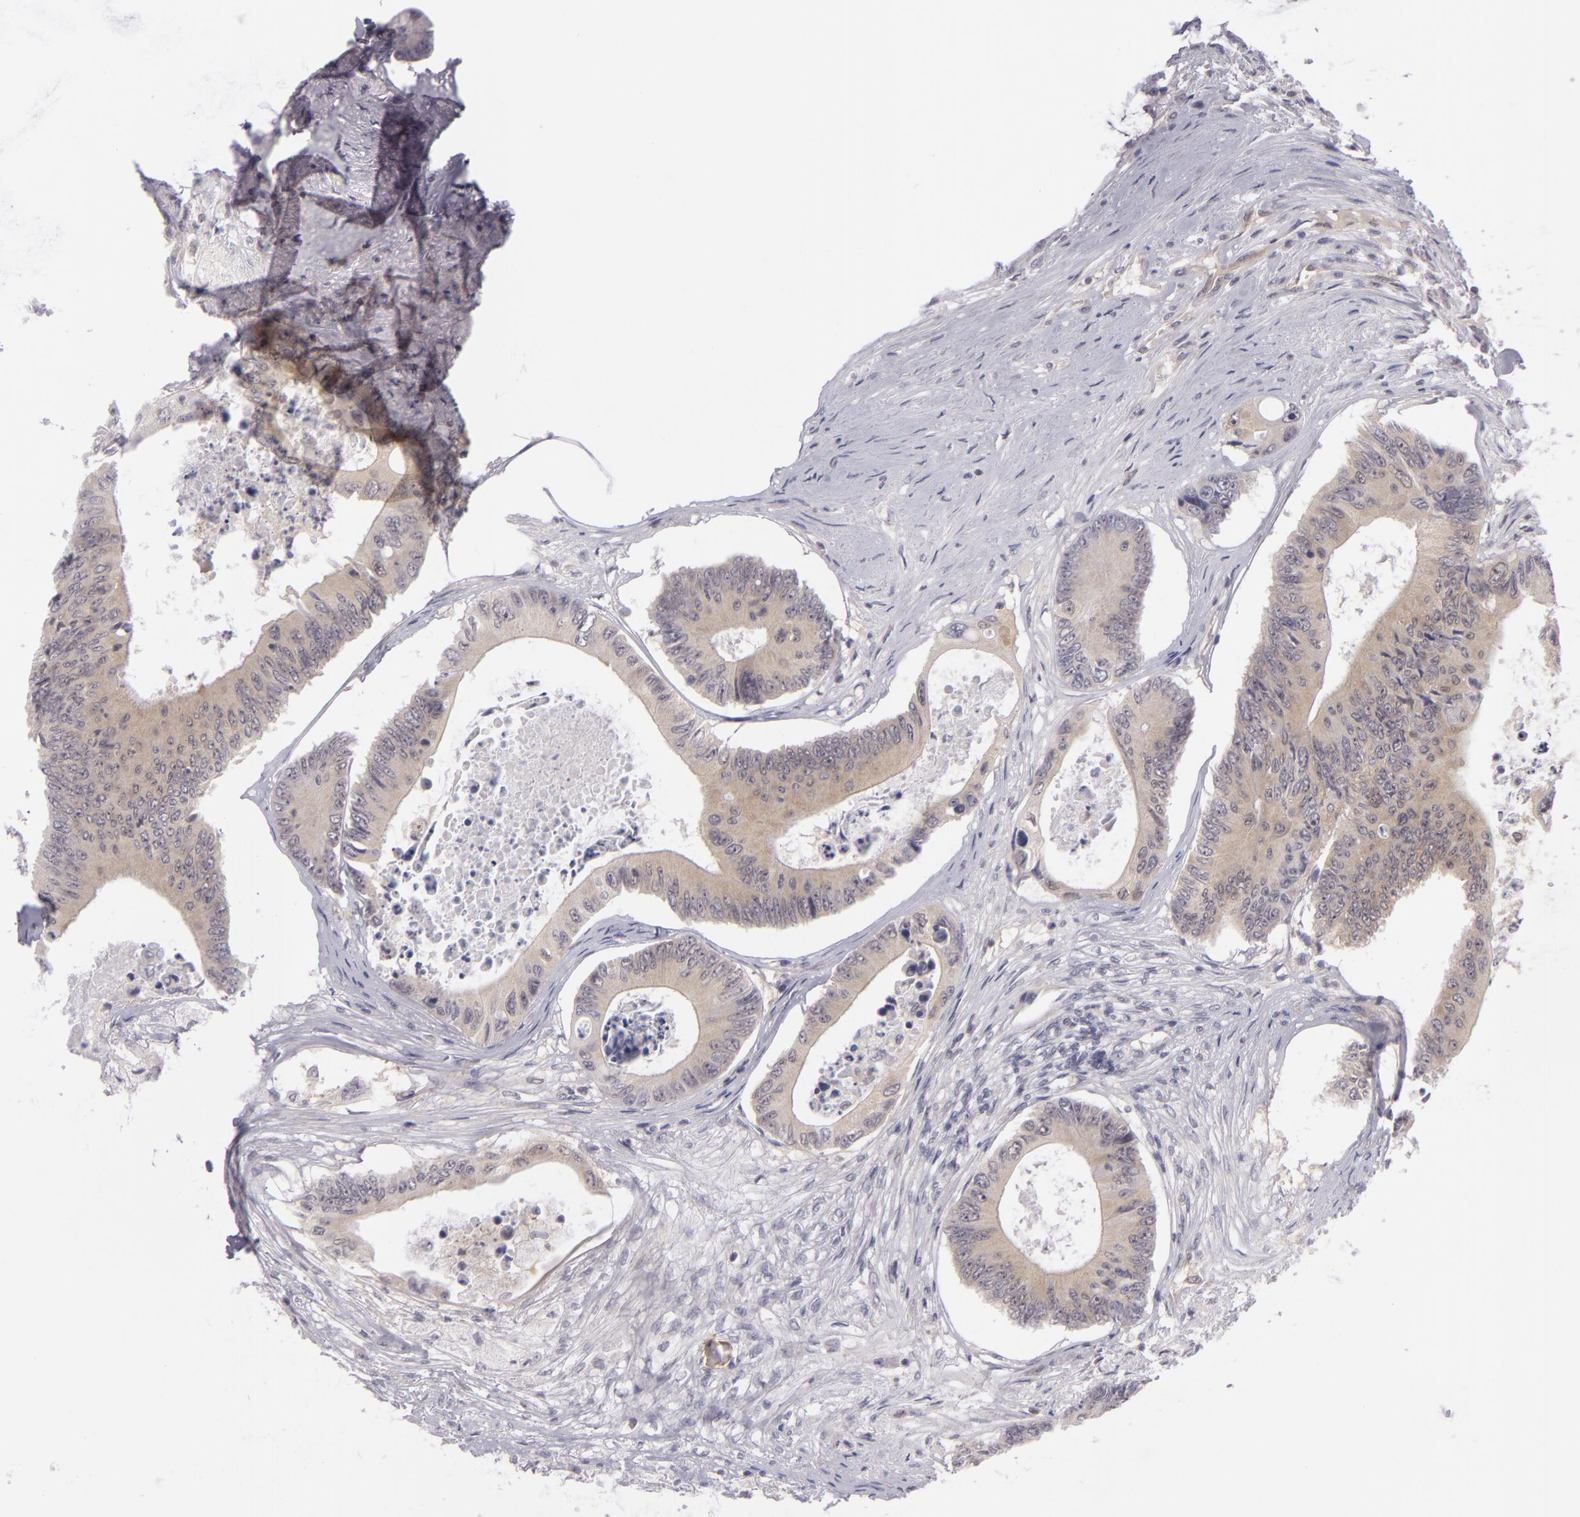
{"staining": {"intensity": "moderate", "quantity": ">75%", "location": "cytoplasmic/membranous"}, "tissue": "colorectal cancer", "cell_type": "Tumor cells", "image_type": "cancer", "snomed": [{"axis": "morphology", "description": "Adenocarcinoma, NOS"}, {"axis": "topography", "description": "Colon"}], "caption": "DAB immunohistochemical staining of colorectal cancer (adenocarcinoma) displays moderate cytoplasmic/membranous protein positivity in approximately >75% of tumor cells.", "gene": "BCL10", "patient": {"sex": "male", "age": 65}}